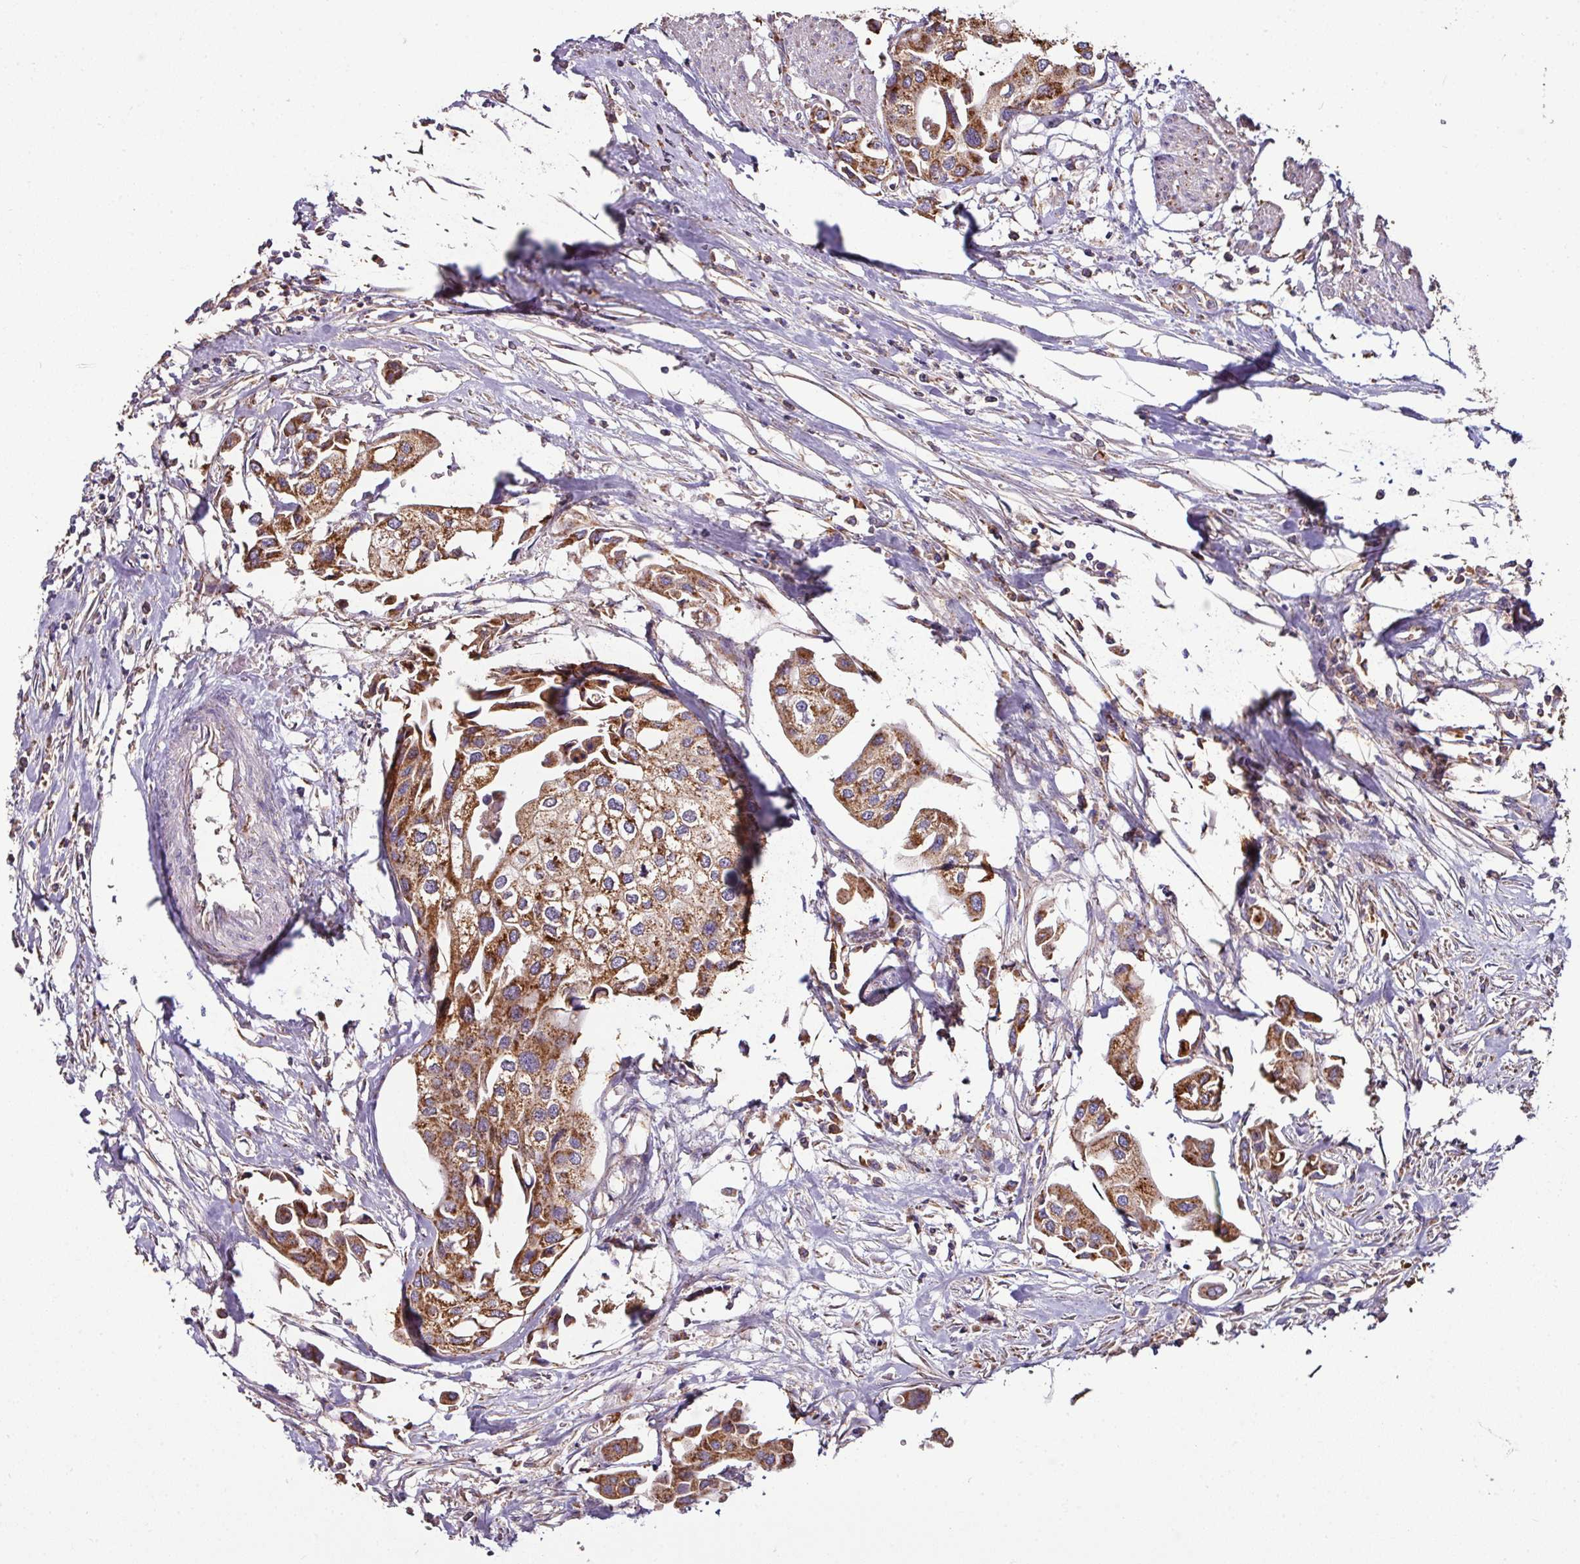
{"staining": {"intensity": "strong", "quantity": ">75%", "location": "cytoplasmic/membranous"}, "tissue": "urothelial cancer", "cell_type": "Tumor cells", "image_type": "cancer", "snomed": [{"axis": "morphology", "description": "Urothelial carcinoma, High grade"}, {"axis": "topography", "description": "Urinary bladder"}], "caption": "Human urothelial cancer stained for a protein (brown) exhibits strong cytoplasmic/membranous positive staining in approximately >75% of tumor cells.", "gene": "CPD", "patient": {"sex": "male", "age": 64}}